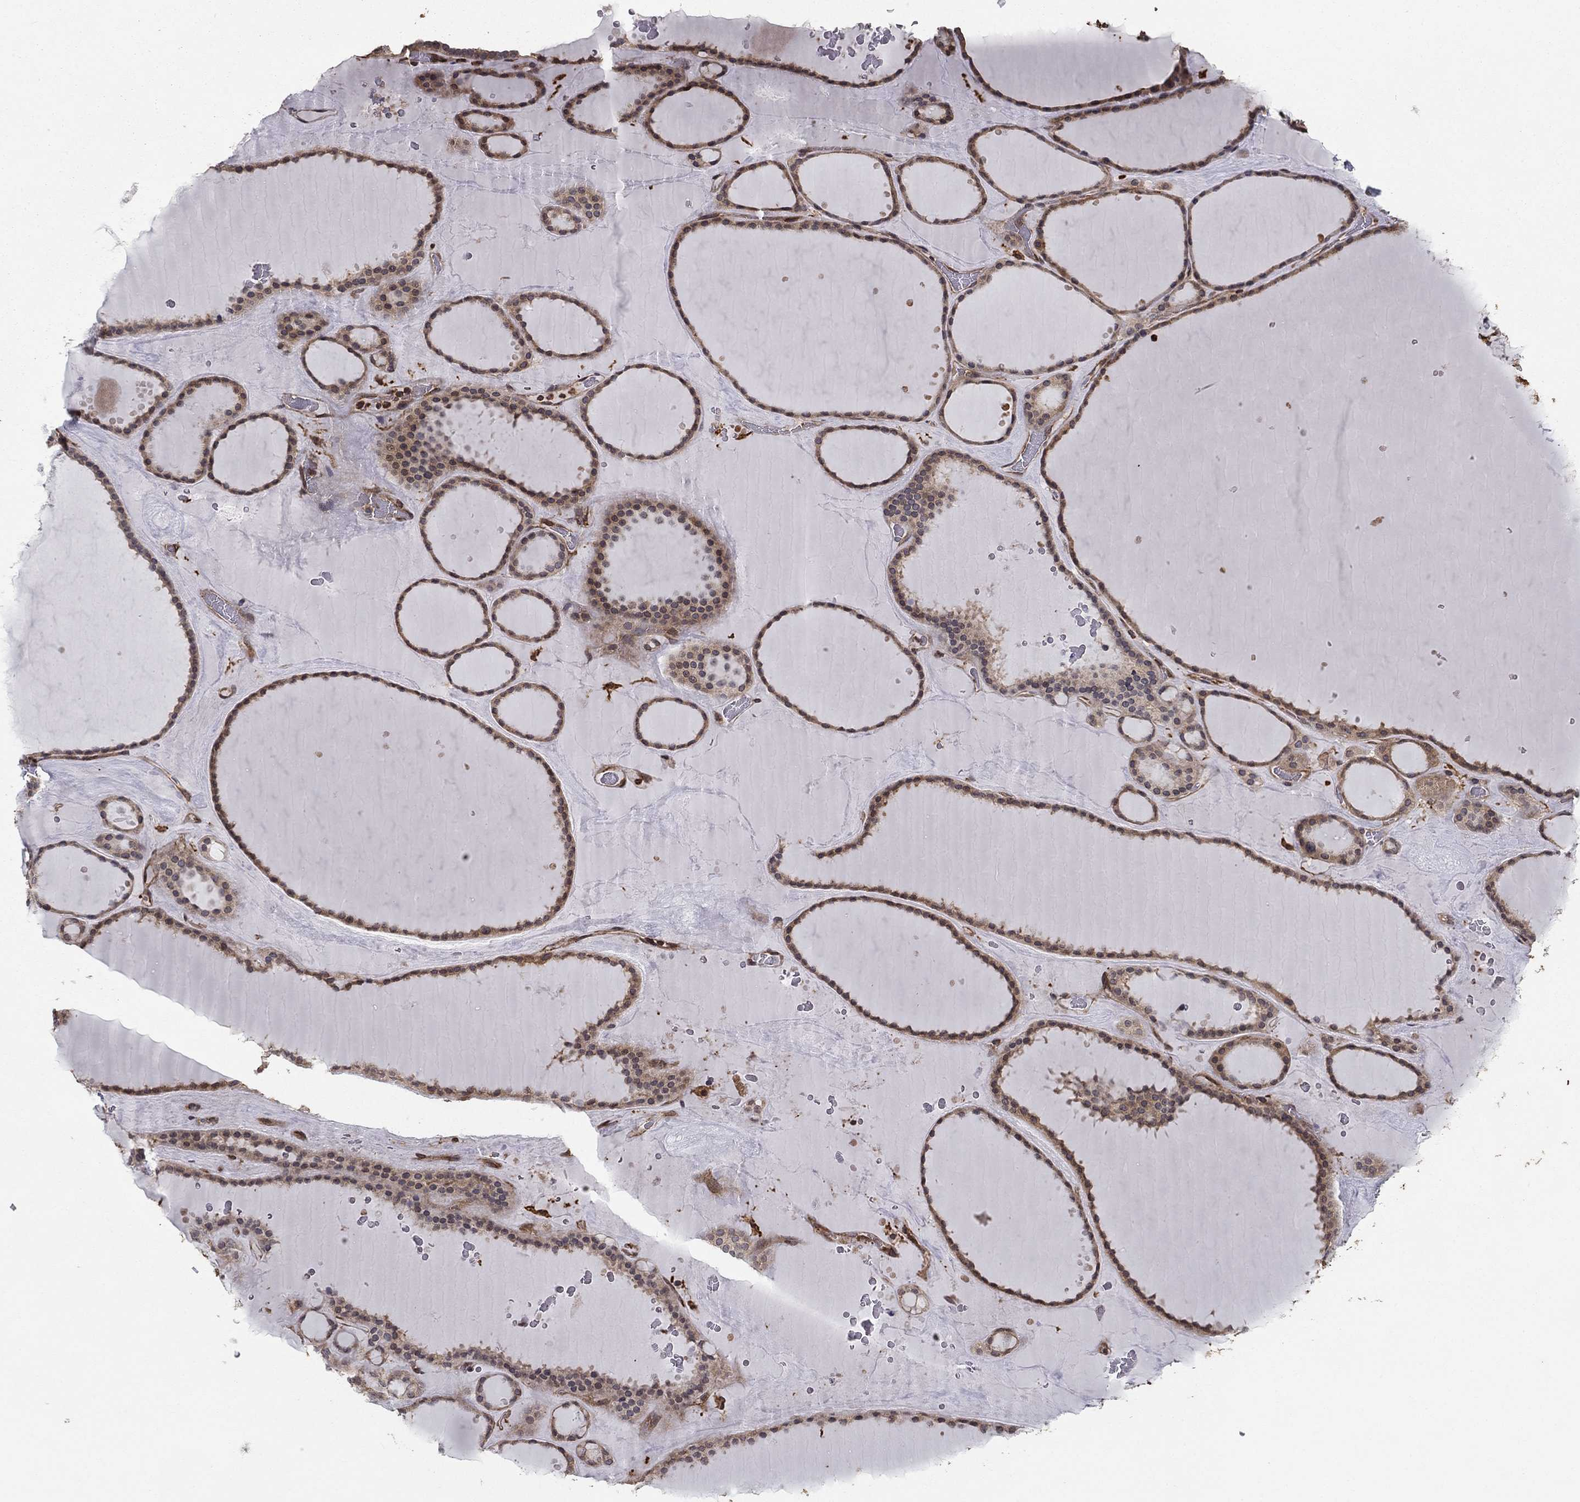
{"staining": {"intensity": "moderate", "quantity": ">75%", "location": "cytoplasmic/membranous"}, "tissue": "thyroid gland", "cell_type": "Glandular cells", "image_type": "normal", "snomed": [{"axis": "morphology", "description": "Normal tissue, NOS"}, {"axis": "topography", "description": "Thyroid gland"}], "caption": "This micrograph demonstrates unremarkable thyroid gland stained with immunohistochemistry to label a protein in brown. The cytoplasmic/membranous of glandular cells show moderate positivity for the protein. Nuclei are counter-stained blue.", "gene": "HABP4", "patient": {"sex": "male", "age": 63}}